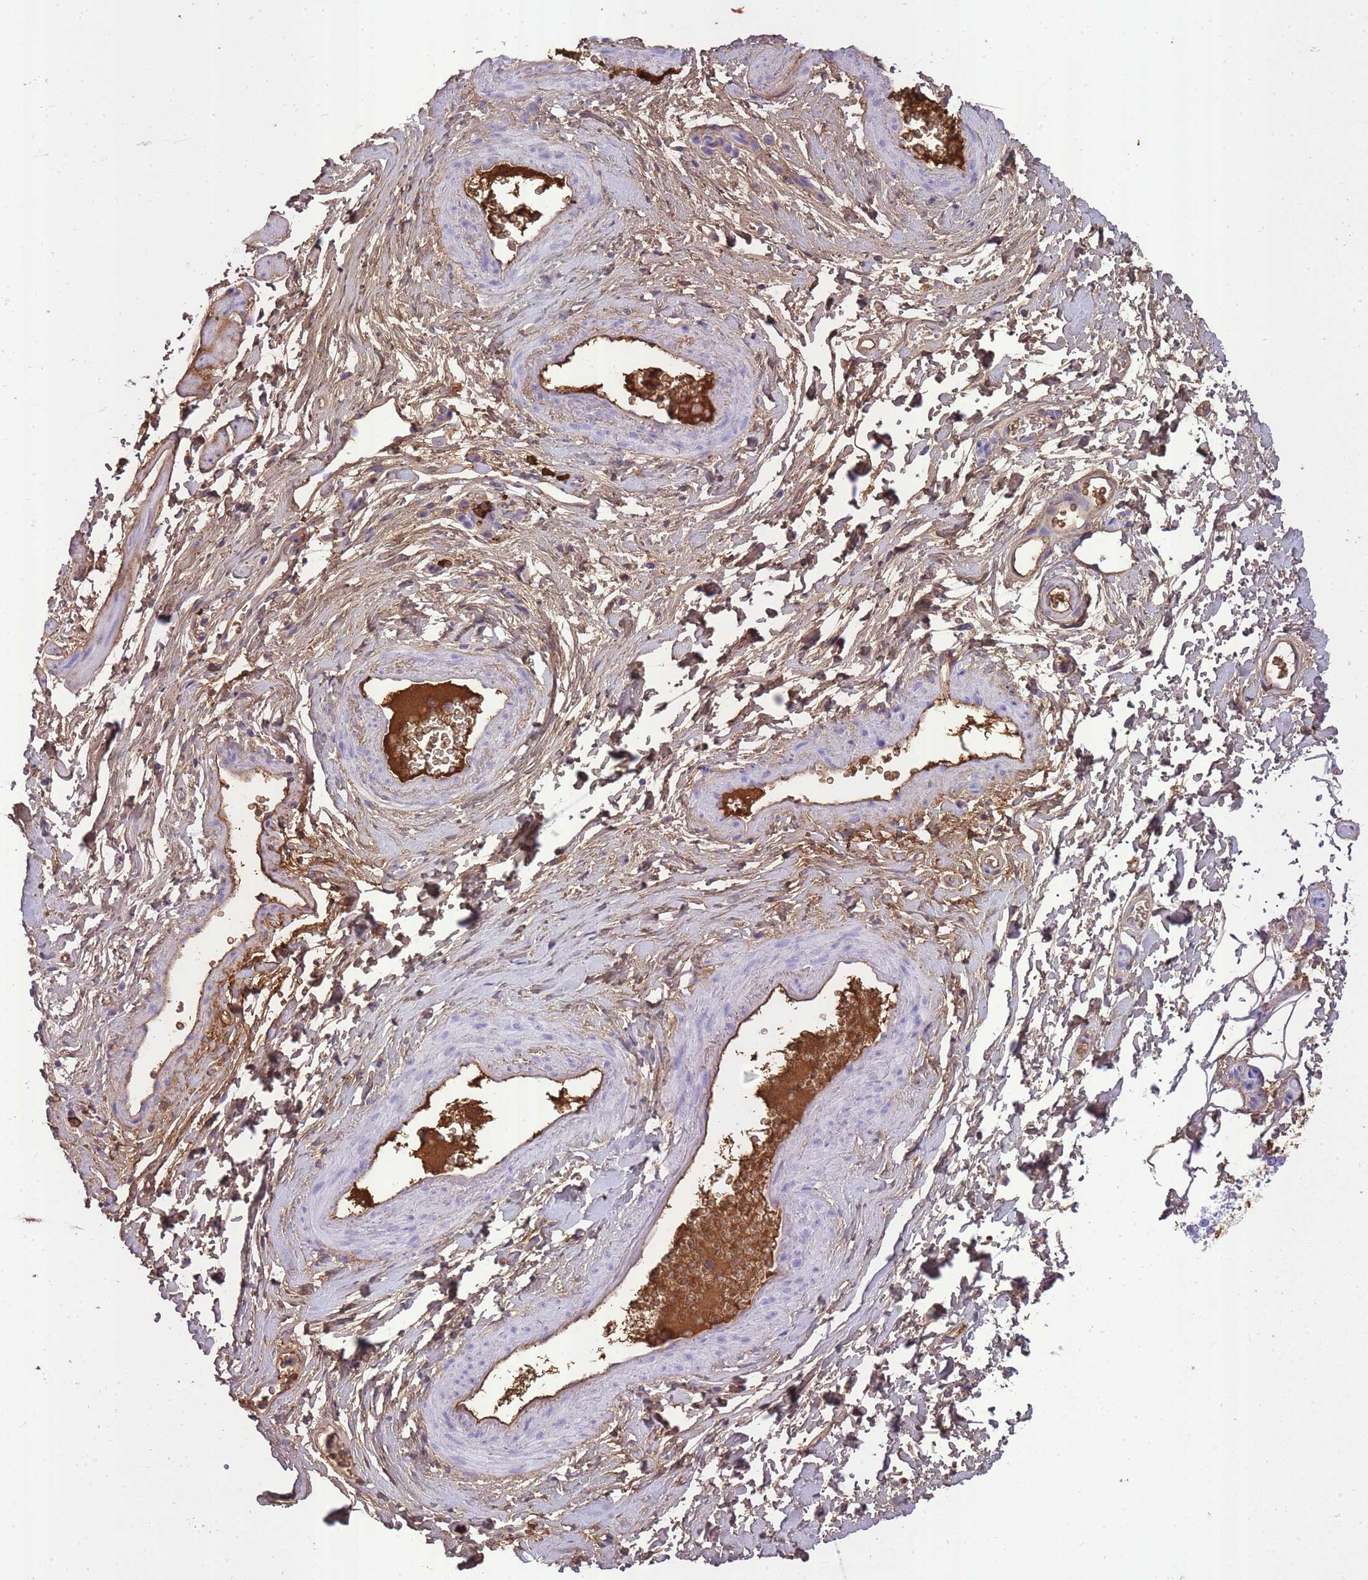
{"staining": {"intensity": "negative", "quantity": "none", "location": "none"}, "tissue": "smooth muscle", "cell_type": "Smooth muscle cells", "image_type": "normal", "snomed": [{"axis": "morphology", "description": "Normal tissue, NOS"}, {"axis": "topography", "description": "Smooth muscle"}, {"axis": "topography", "description": "Peripheral nerve tissue"}], "caption": "Smooth muscle cells show no significant protein expression in unremarkable smooth muscle. Brightfield microscopy of IHC stained with DAB (brown) and hematoxylin (blue), captured at high magnification.", "gene": "IGKV1", "patient": {"sex": "male", "age": 69}}